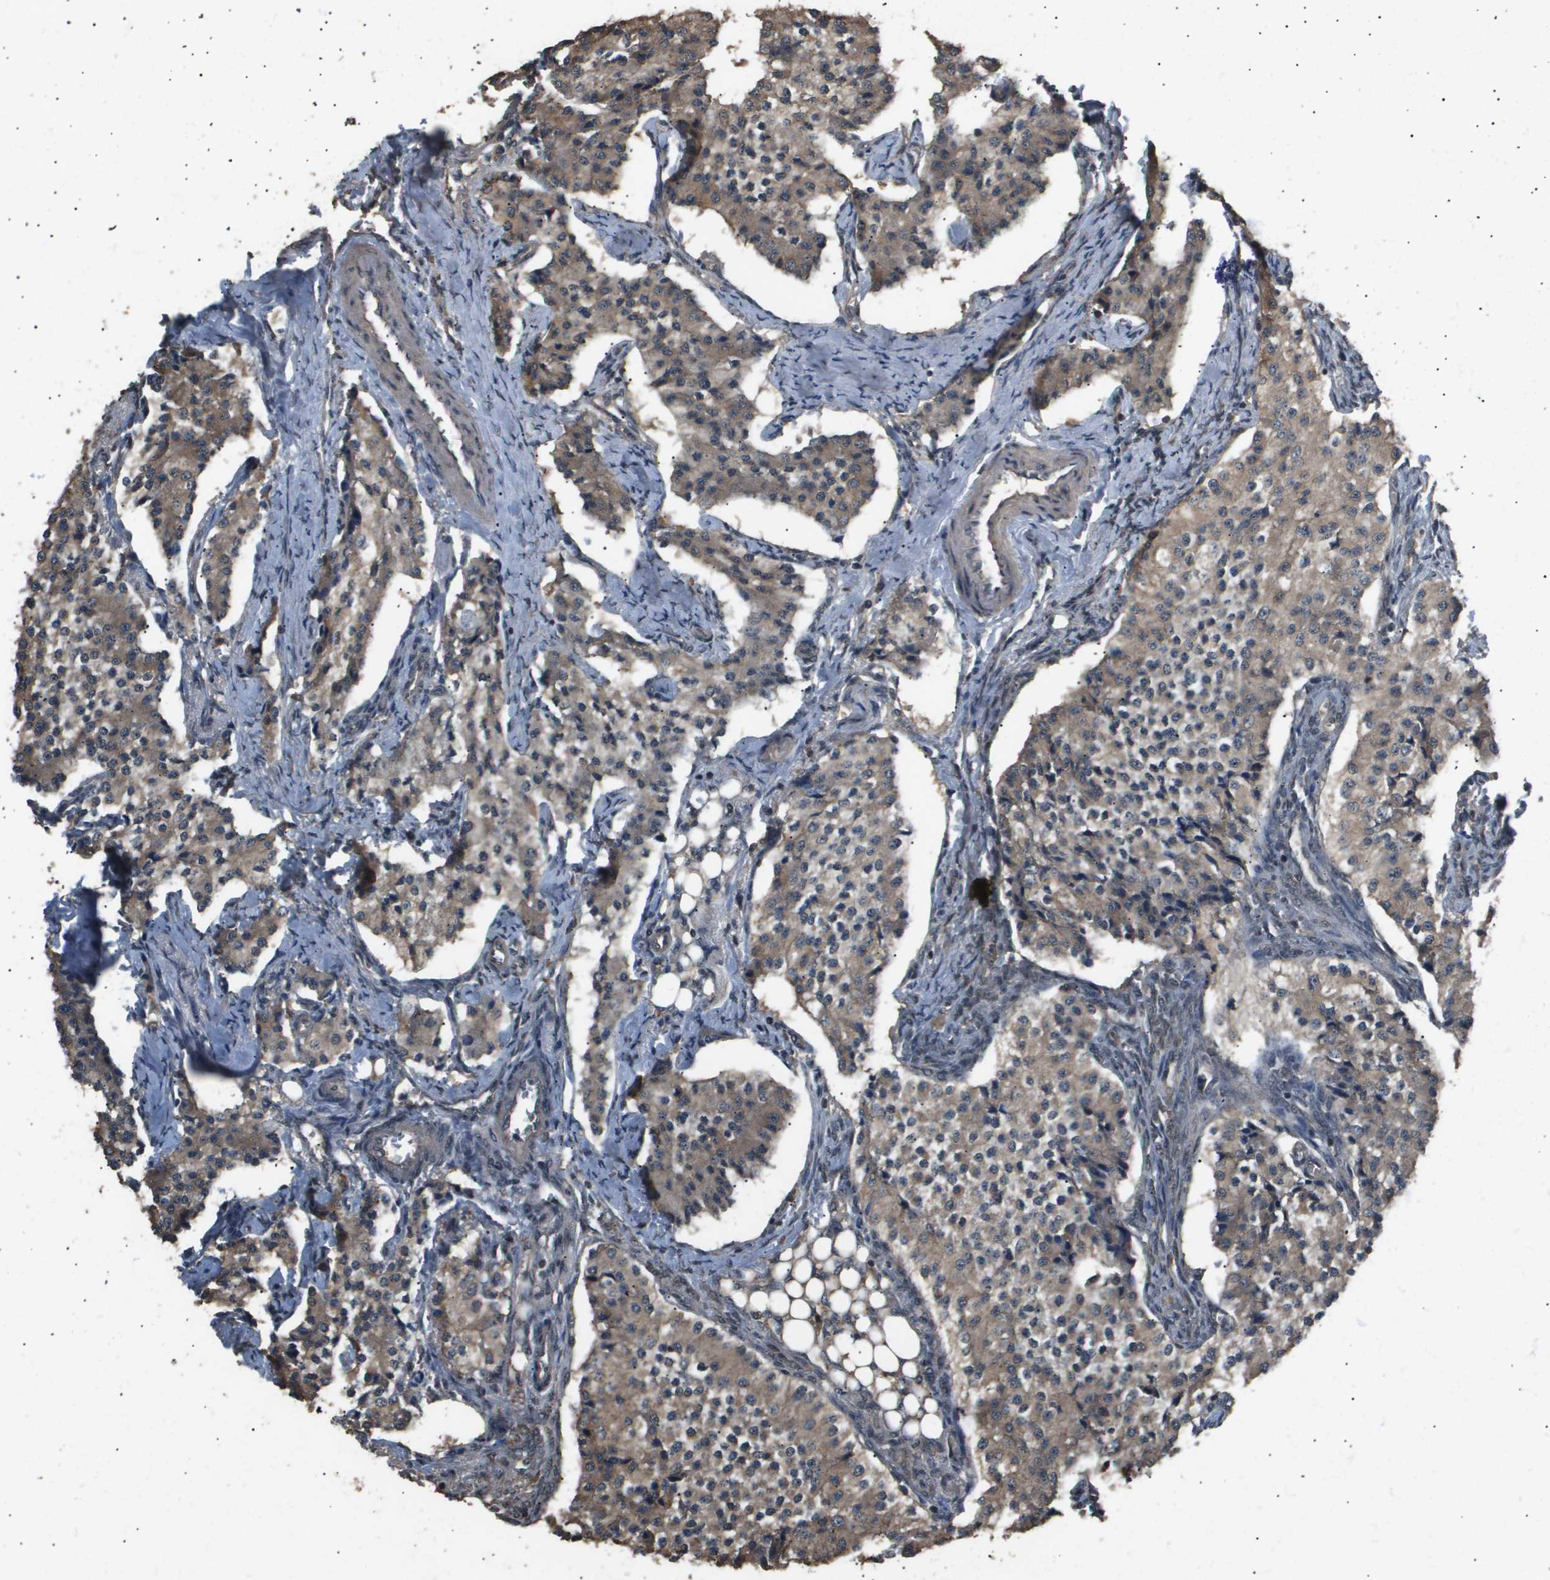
{"staining": {"intensity": "weak", "quantity": ">75%", "location": "cytoplasmic/membranous"}, "tissue": "carcinoid", "cell_type": "Tumor cells", "image_type": "cancer", "snomed": [{"axis": "morphology", "description": "Carcinoid, malignant, NOS"}, {"axis": "topography", "description": "Colon"}], "caption": "A brown stain labels weak cytoplasmic/membranous positivity of a protein in carcinoid tumor cells. (Stains: DAB (3,3'-diaminobenzidine) in brown, nuclei in blue, Microscopy: brightfield microscopy at high magnification).", "gene": "ING1", "patient": {"sex": "female", "age": 52}}